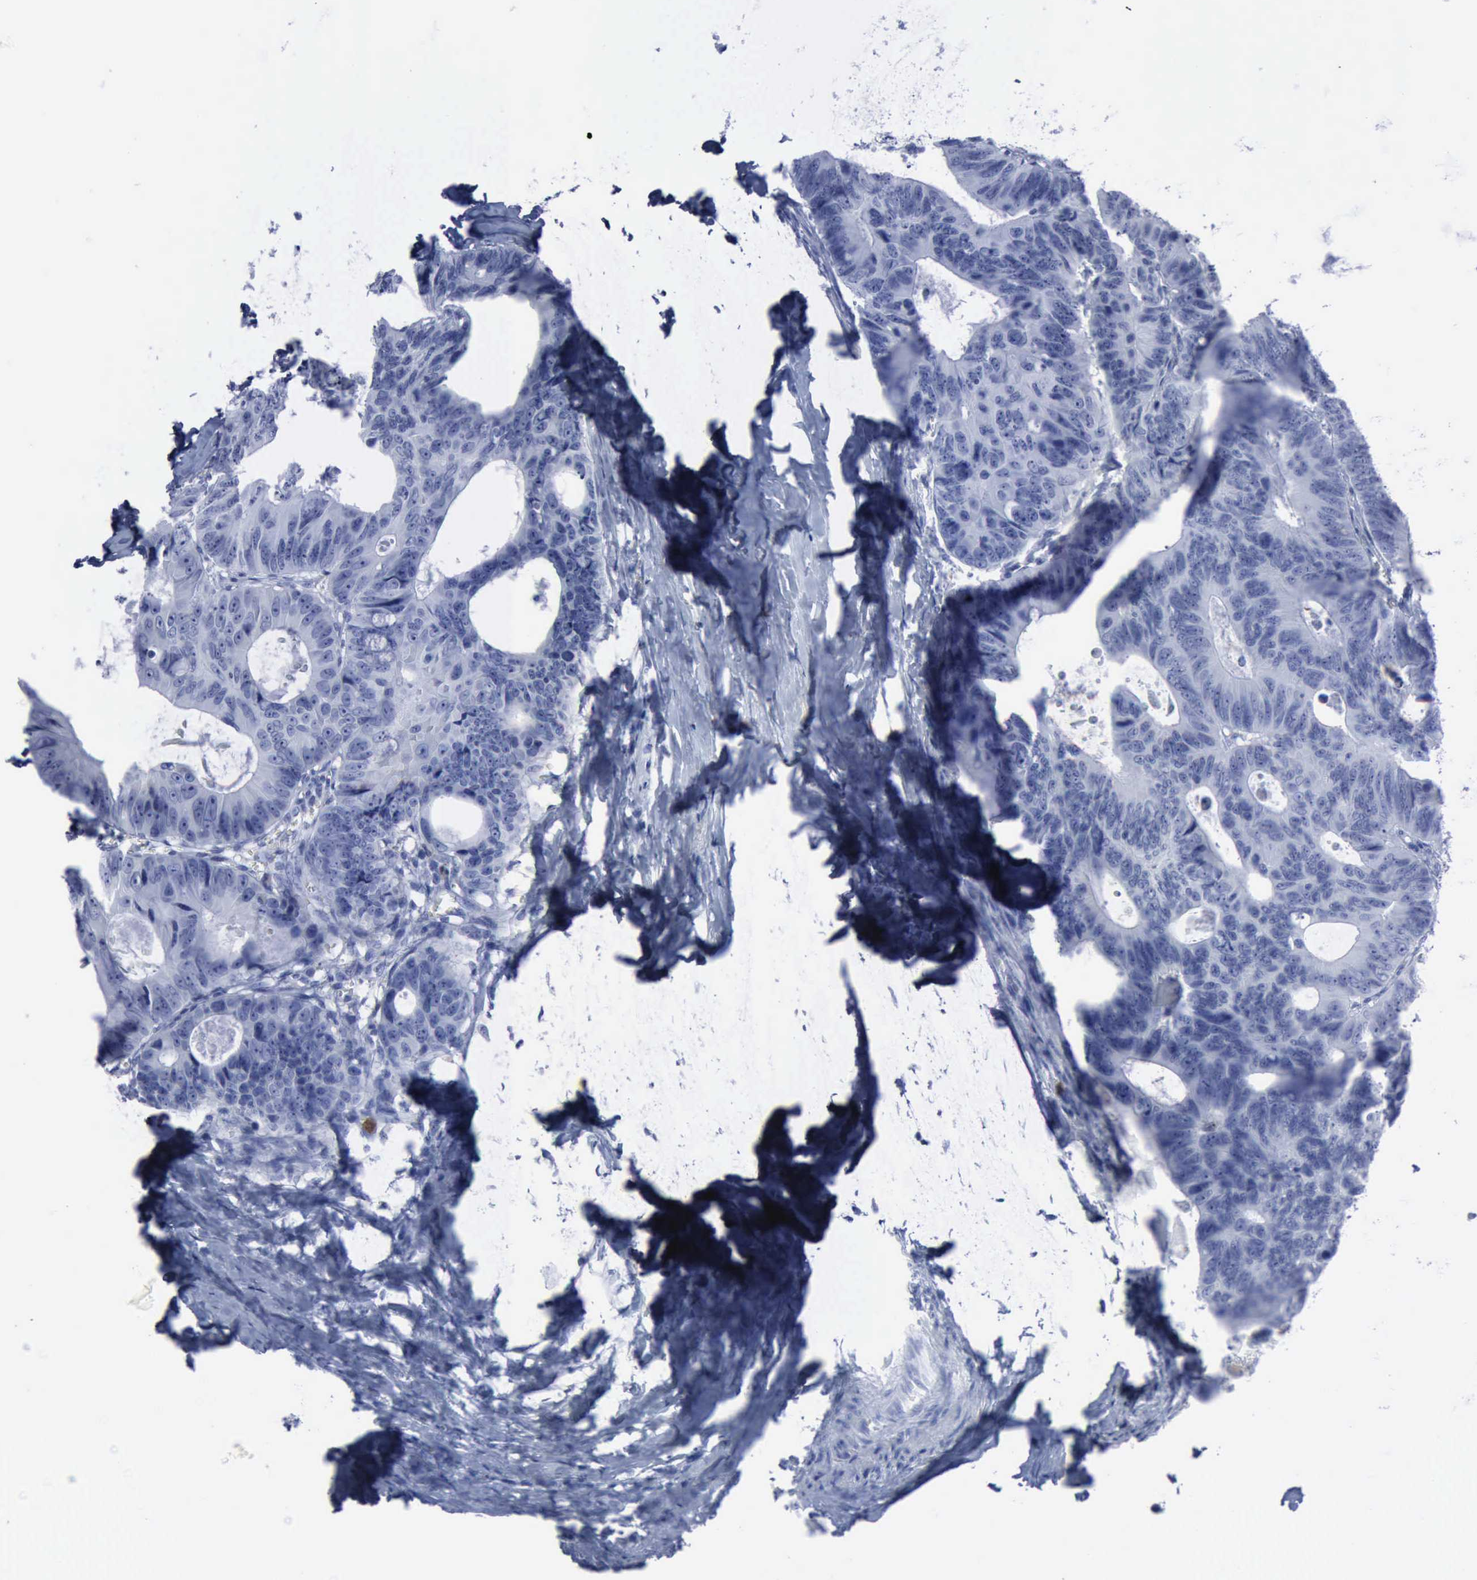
{"staining": {"intensity": "negative", "quantity": "none", "location": "none"}, "tissue": "colorectal cancer", "cell_type": "Tumor cells", "image_type": "cancer", "snomed": [{"axis": "morphology", "description": "Adenocarcinoma, NOS"}, {"axis": "topography", "description": "Colon"}], "caption": "Image shows no significant protein staining in tumor cells of colorectal cancer.", "gene": "CSTA", "patient": {"sex": "female", "age": 55}}